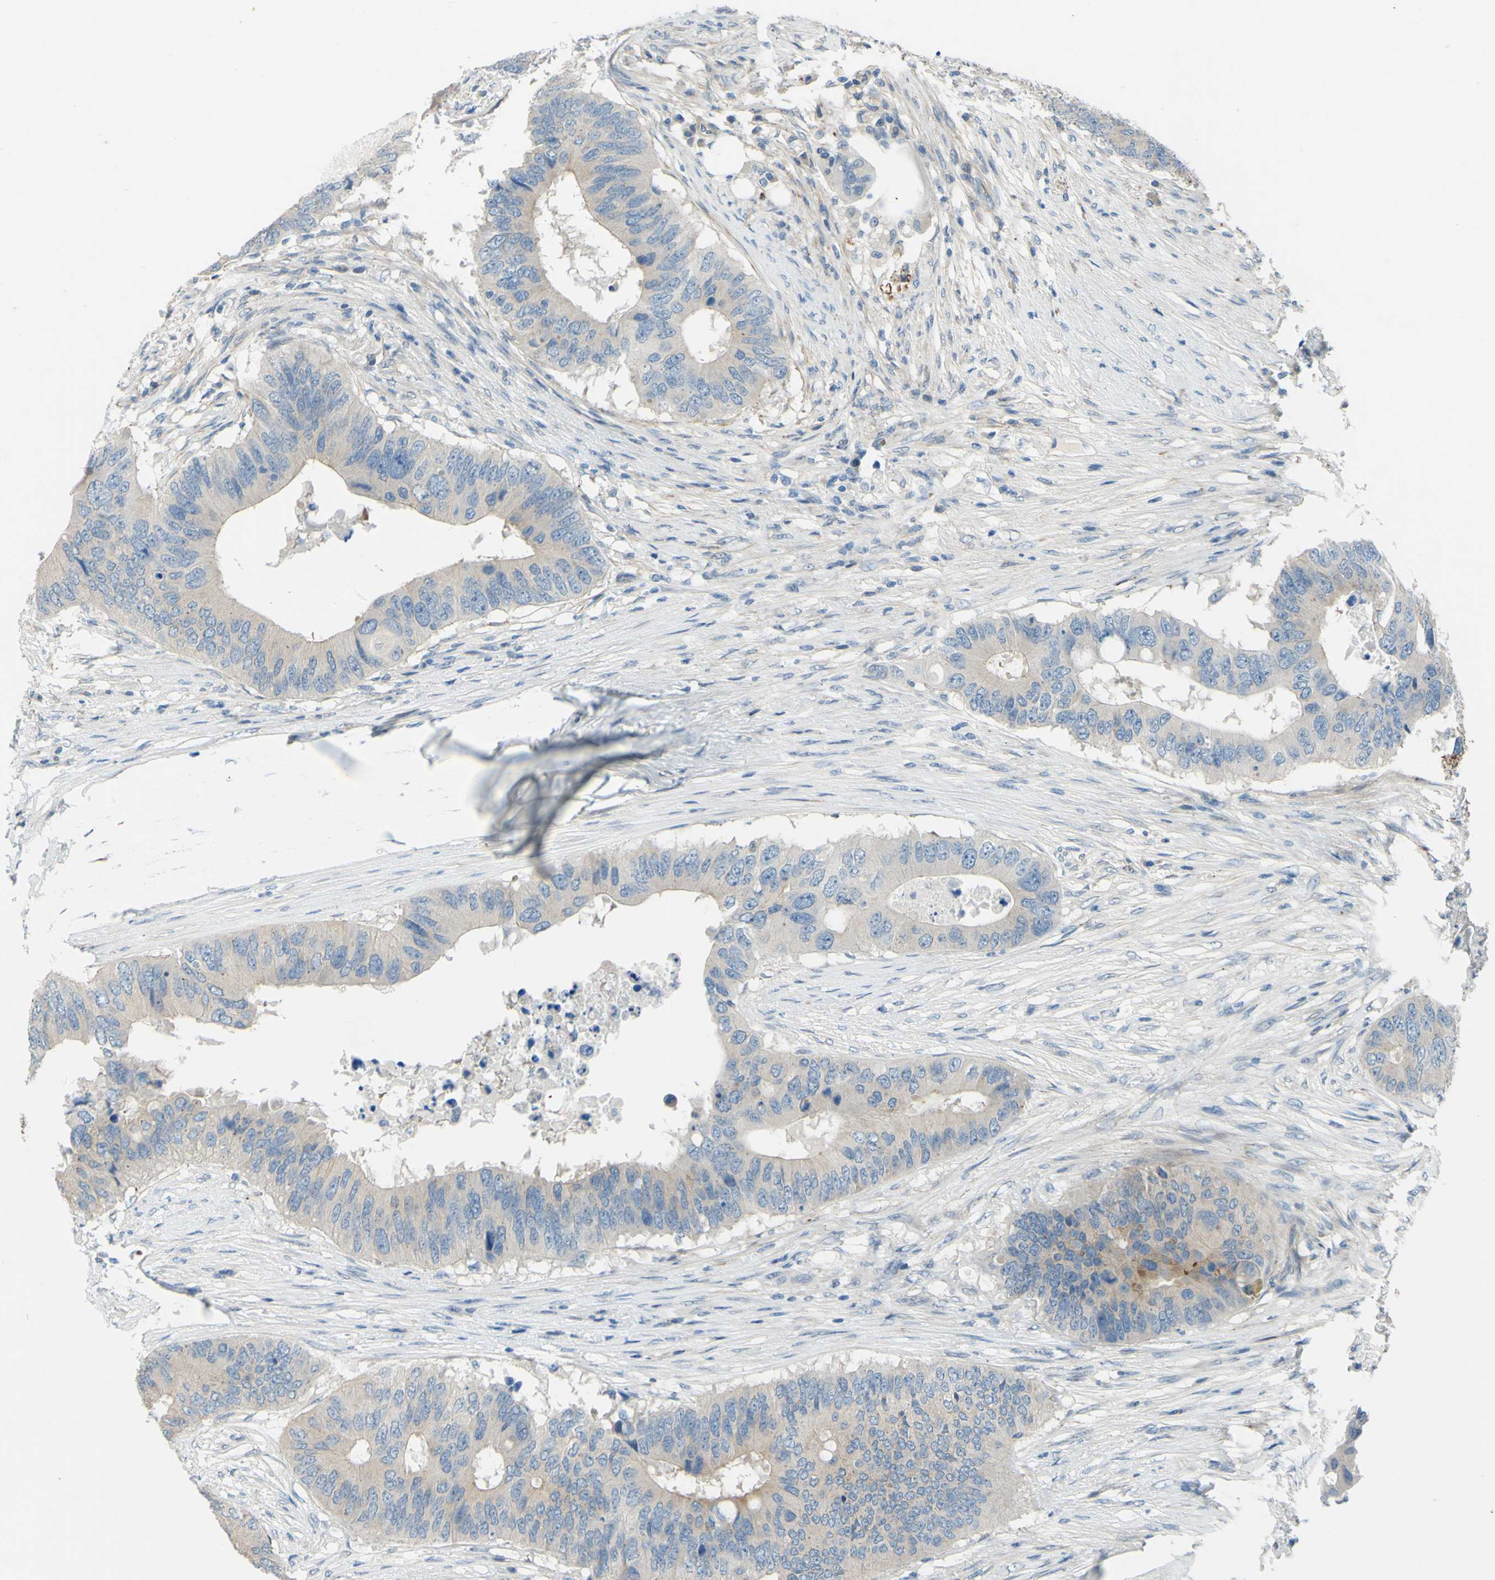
{"staining": {"intensity": "weak", "quantity": ">75%", "location": "cytoplasmic/membranous"}, "tissue": "colorectal cancer", "cell_type": "Tumor cells", "image_type": "cancer", "snomed": [{"axis": "morphology", "description": "Adenocarcinoma, NOS"}, {"axis": "topography", "description": "Colon"}], "caption": "Immunohistochemistry photomicrograph of neoplastic tissue: human colorectal cancer stained using immunohistochemistry displays low levels of weak protein expression localized specifically in the cytoplasmic/membranous of tumor cells, appearing as a cytoplasmic/membranous brown color.", "gene": "ARHGAP1", "patient": {"sex": "male", "age": 71}}